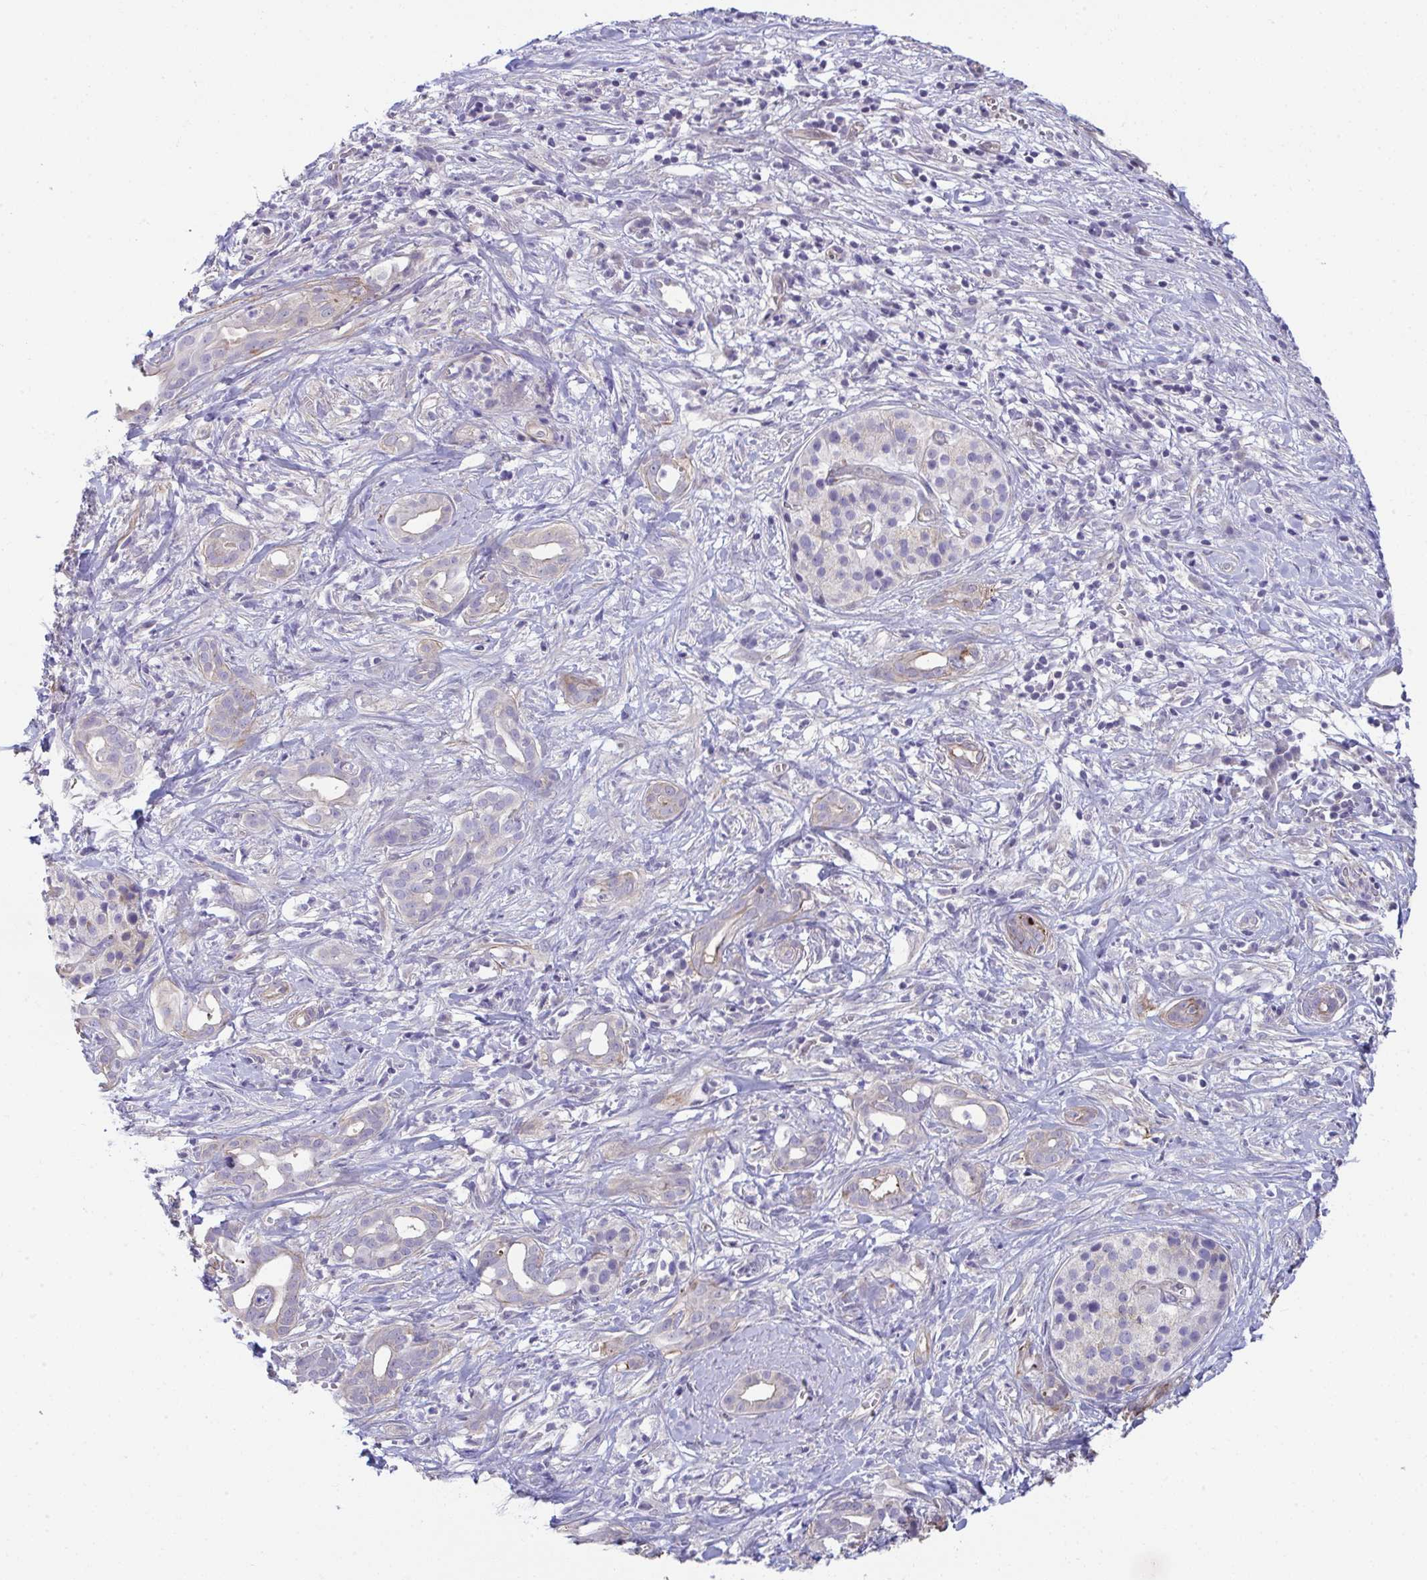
{"staining": {"intensity": "negative", "quantity": "none", "location": "none"}, "tissue": "pancreatic cancer", "cell_type": "Tumor cells", "image_type": "cancer", "snomed": [{"axis": "morphology", "description": "Adenocarcinoma, NOS"}, {"axis": "topography", "description": "Pancreas"}], "caption": "Human pancreatic cancer (adenocarcinoma) stained for a protein using immunohistochemistry (IHC) exhibits no staining in tumor cells.", "gene": "MYL12A", "patient": {"sex": "male", "age": 61}}